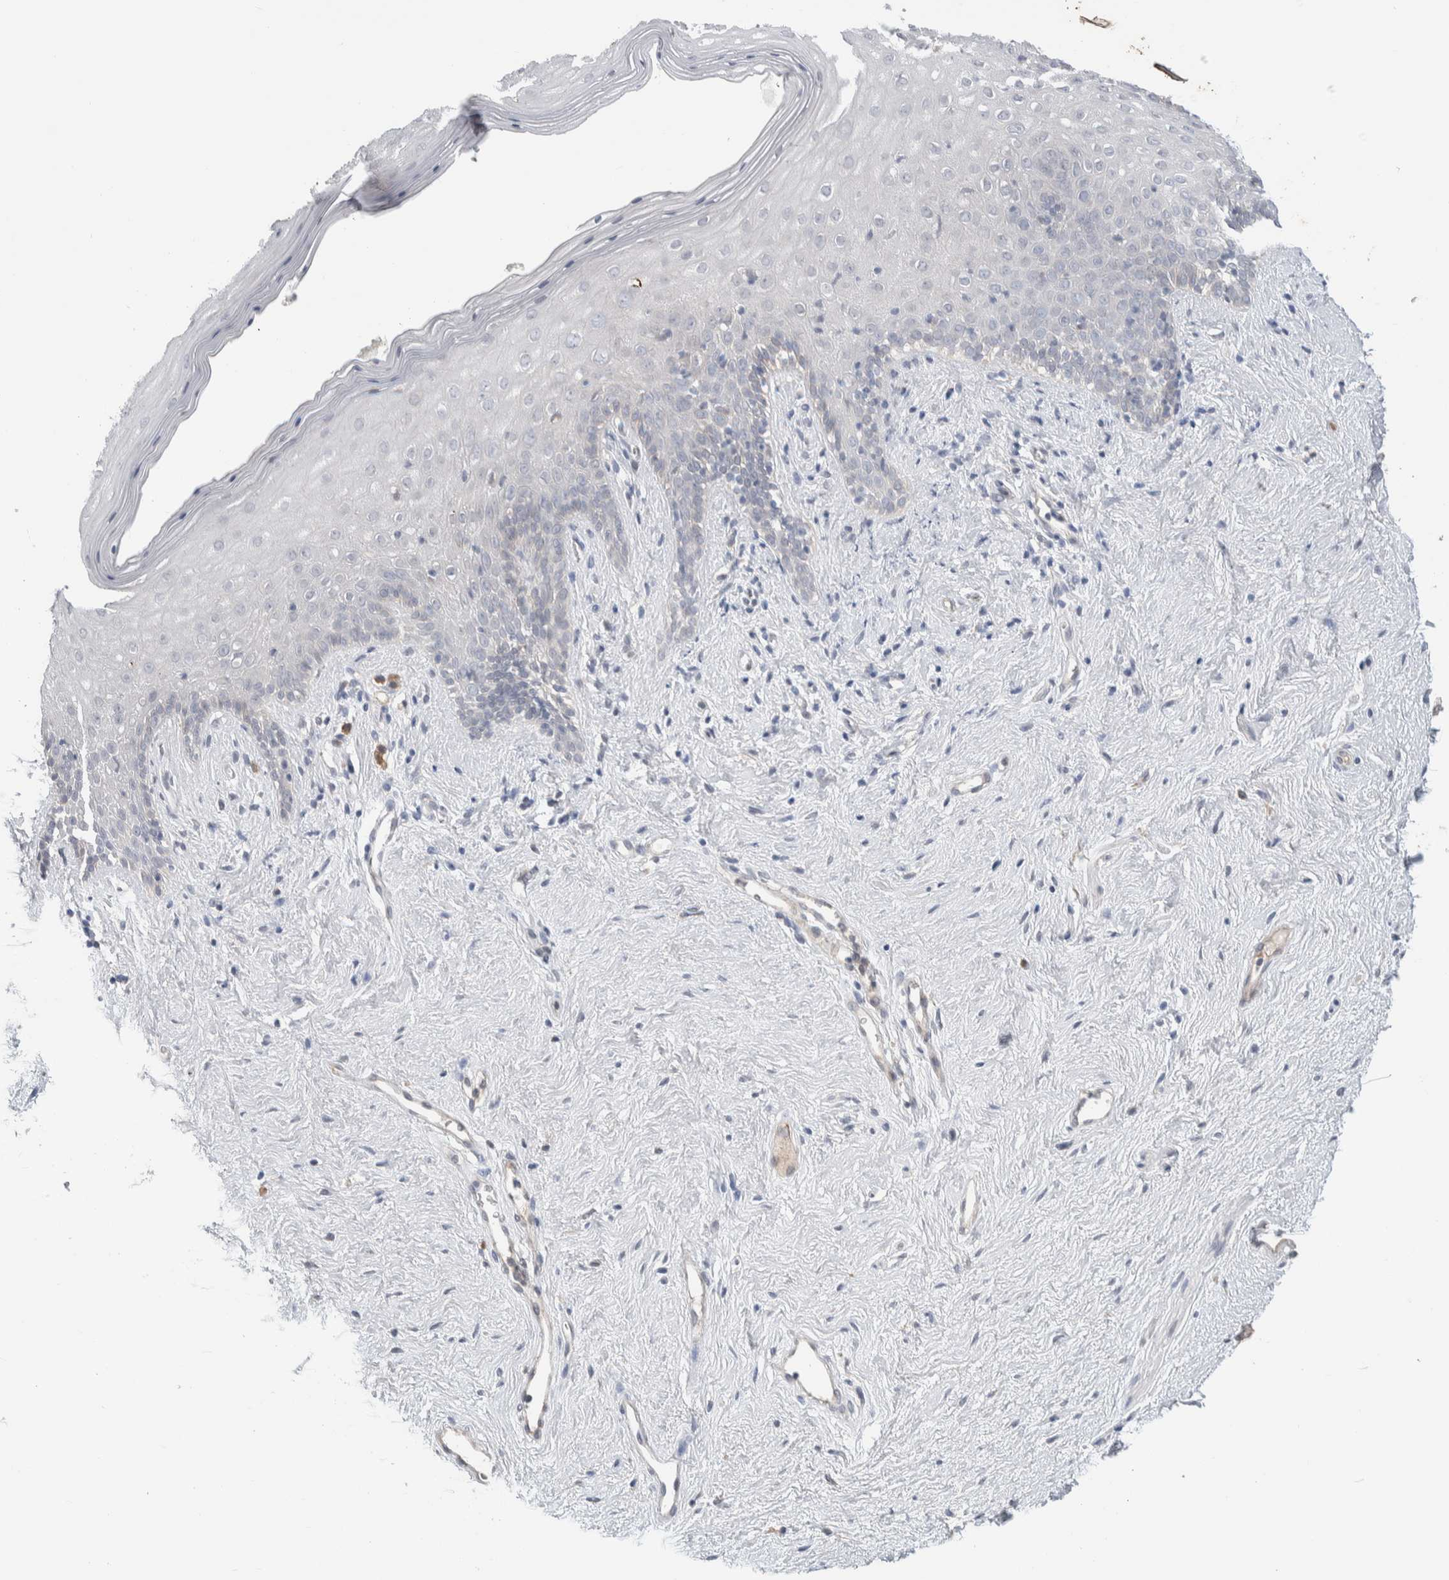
{"staining": {"intensity": "negative", "quantity": "none", "location": "none"}, "tissue": "vagina", "cell_type": "Squamous epithelial cells", "image_type": "normal", "snomed": [{"axis": "morphology", "description": "Normal tissue, NOS"}, {"axis": "topography", "description": "Vagina"}], "caption": "The image exhibits no significant staining in squamous epithelial cells of vagina. Nuclei are stained in blue.", "gene": "RUSF1", "patient": {"sex": "female", "age": 44}}